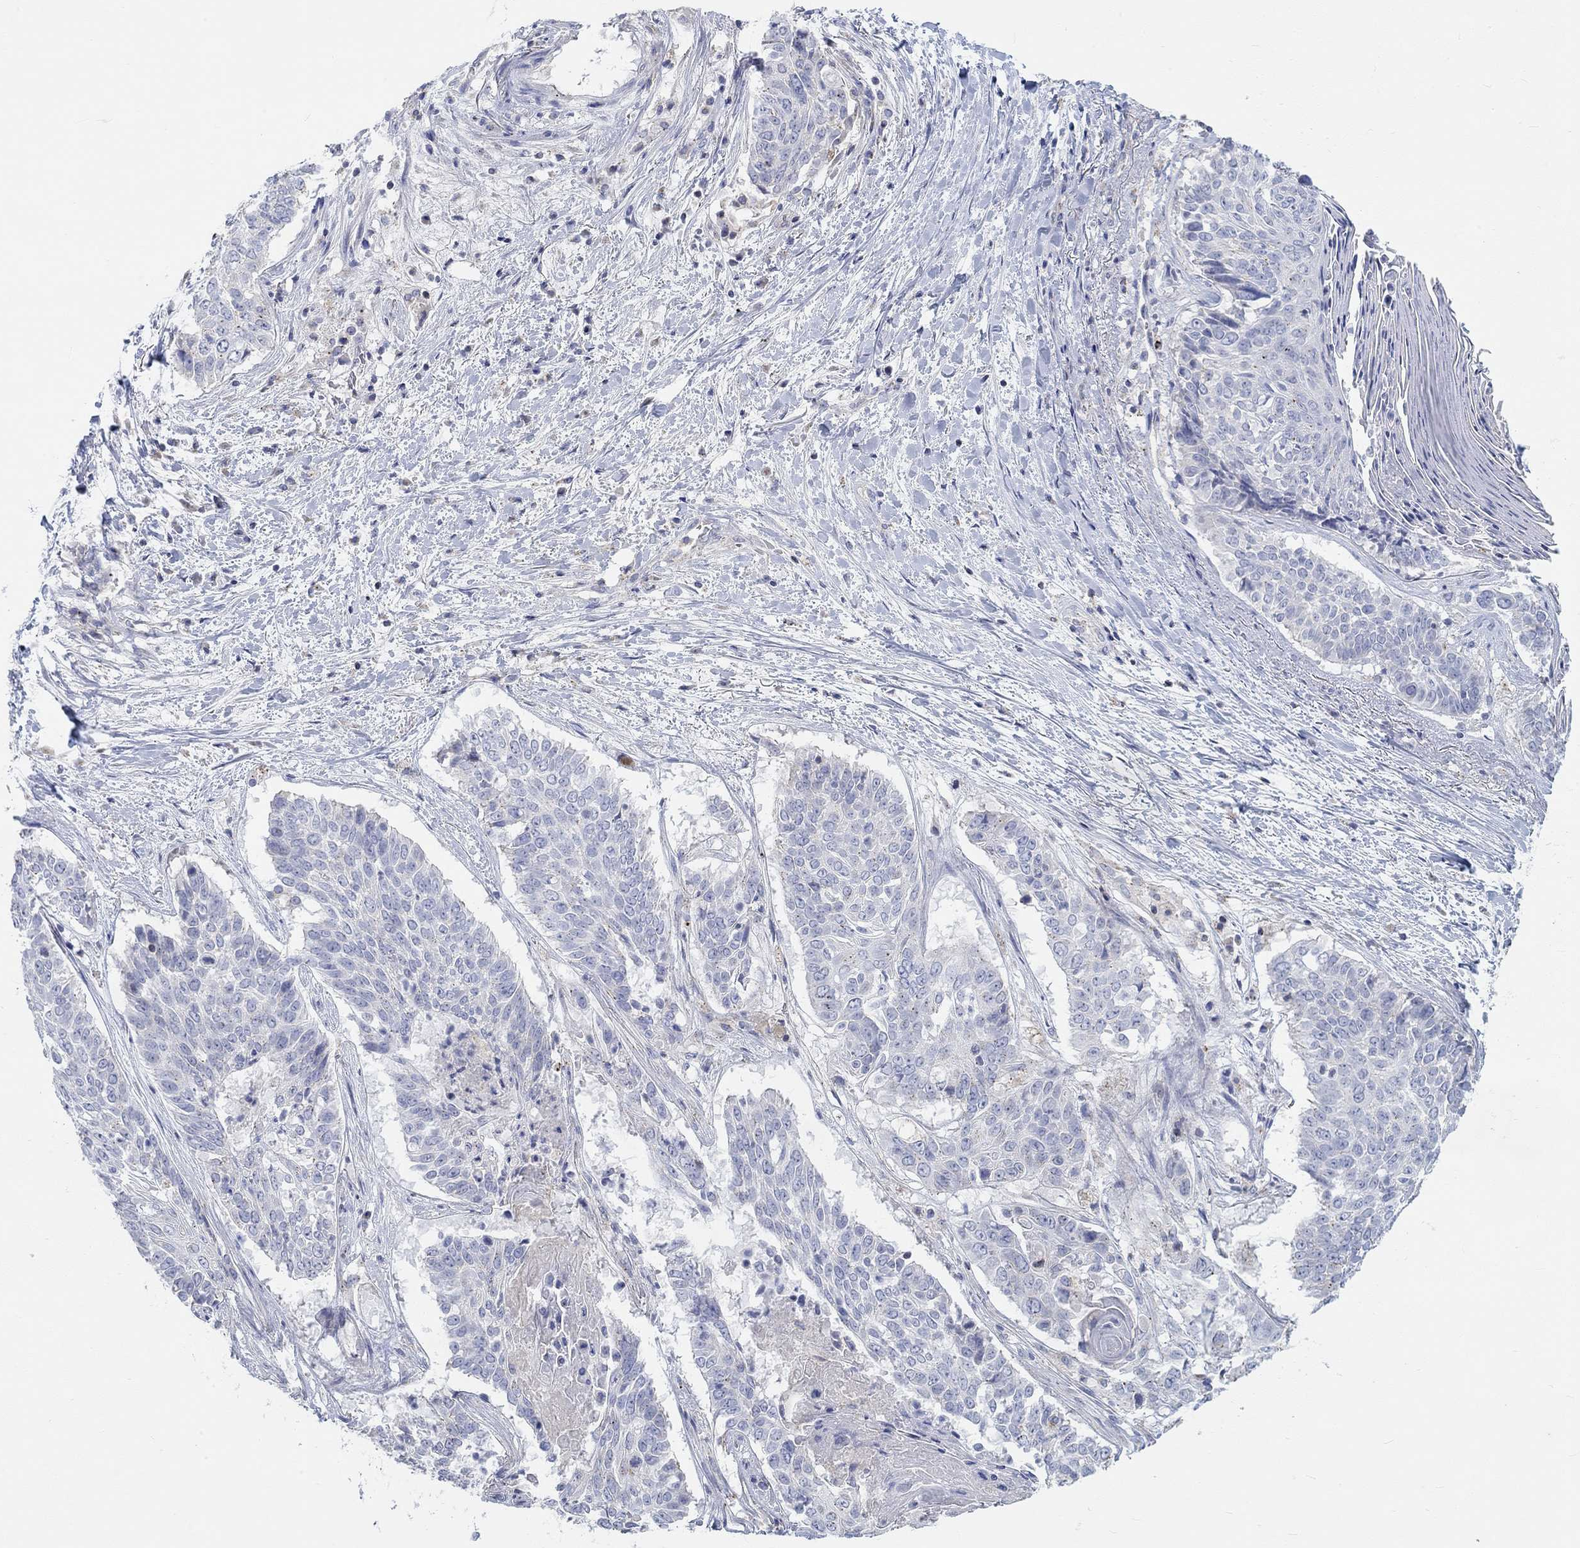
{"staining": {"intensity": "negative", "quantity": "none", "location": "none"}, "tissue": "lung cancer", "cell_type": "Tumor cells", "image_type": "cancer", "snomed": [{"axis": "morphology", "description": "Squamous cell carcinoma, NOS"}, {"axis": "topography", "description": "Lung"}], "caption": "Immunohistochemistry micrograph of neoplastic tissue: lung squamous cell carcinoma stained with DAB exhibits no significant protein expression in tumor cells.", "gene": "NAV3", "patient": {"sex": "male", "age": 64}}